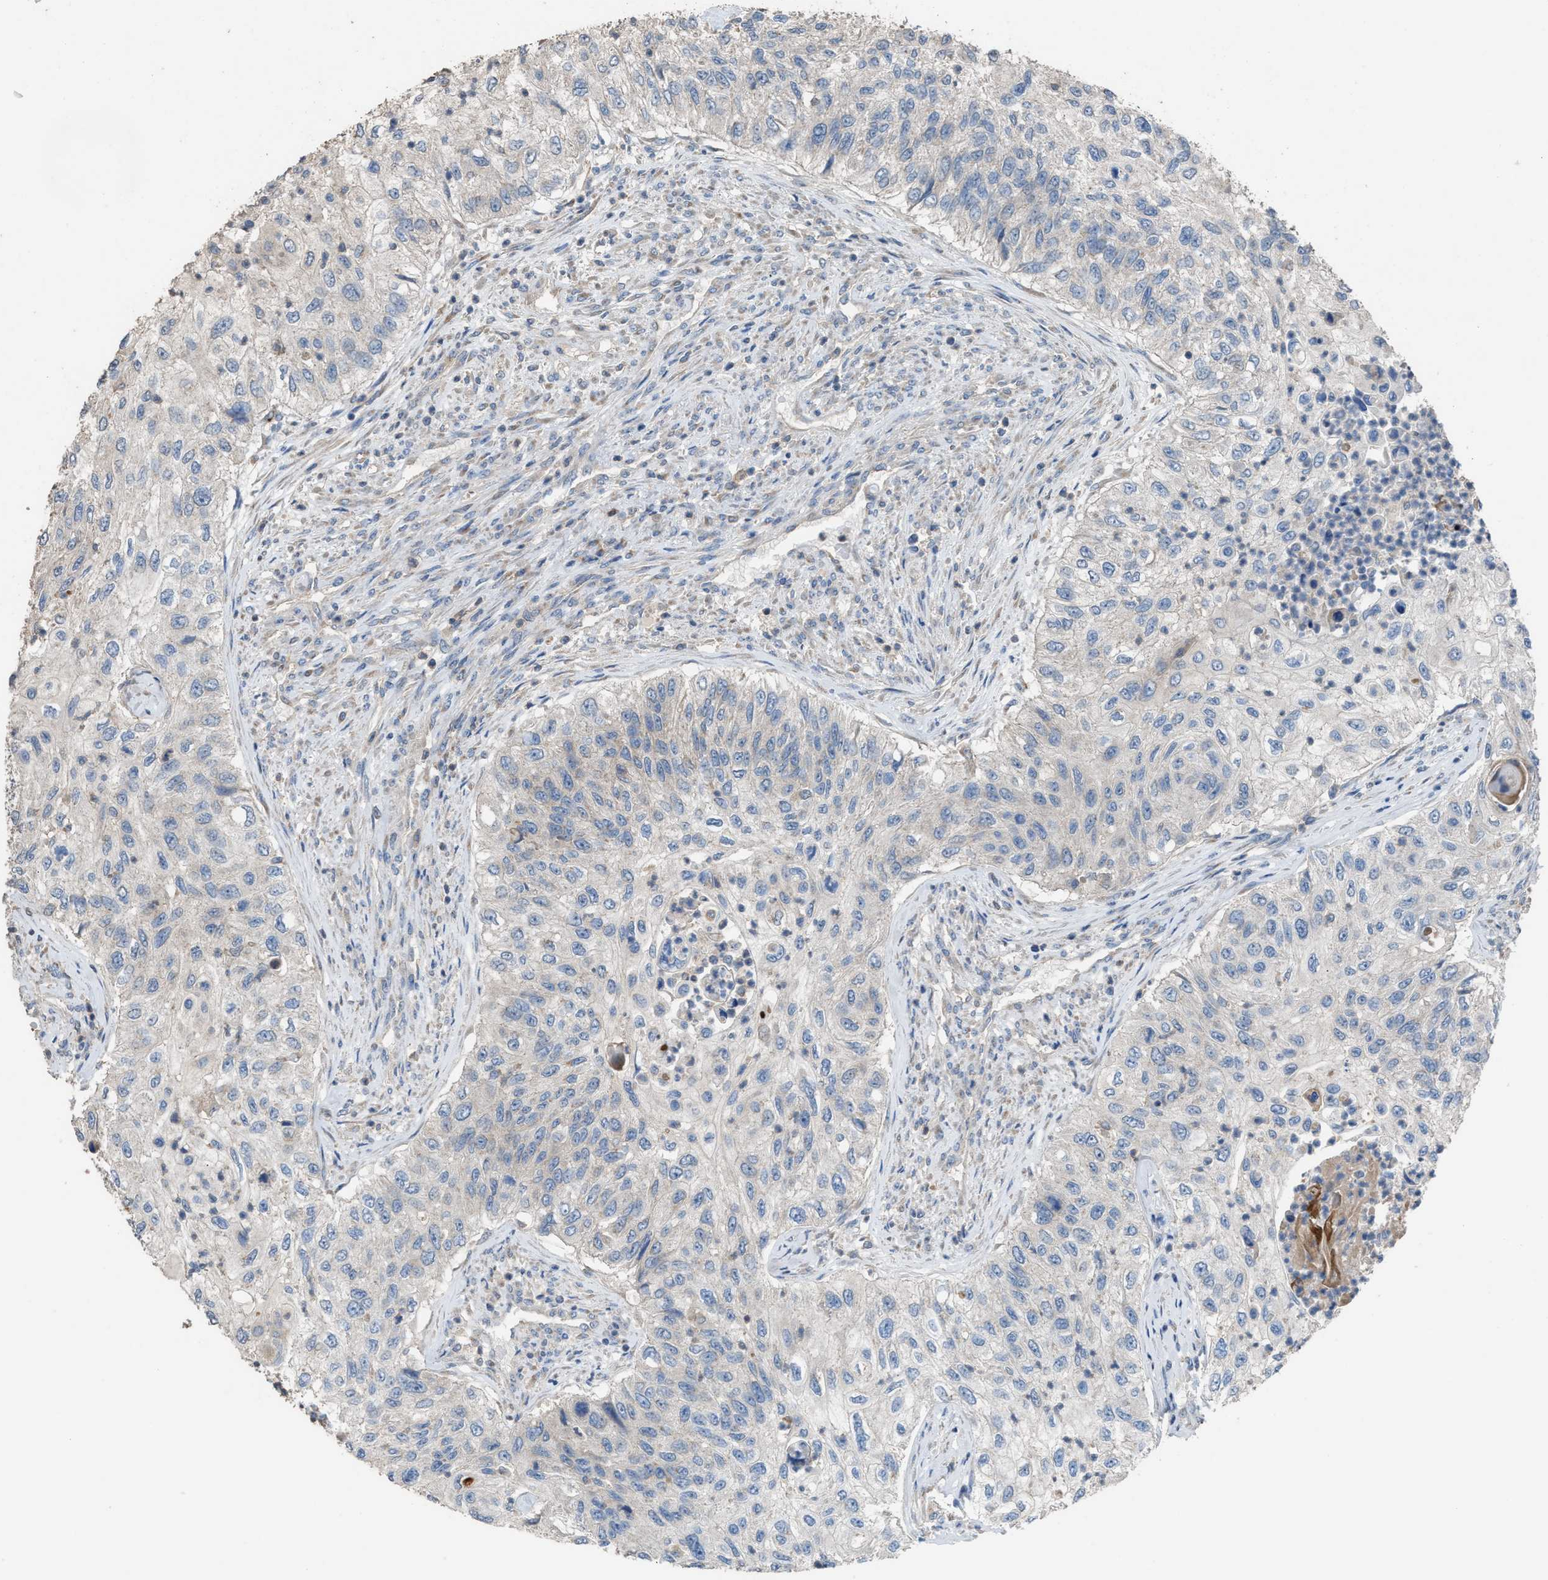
{"staining": {"intensity": "negative", "quantity": "none", "location": "none"}, "tissue": "urothelial cancer", "cell_type": "Tumor cells", "image_type": "cancer", "snomed": [{"axis": "morphology", "description": "Urothelial carcinoma, High grade"}, {"axis": "topography", "description": "Urinary bladder"}], "caption": "Urothelial carcinoma (high-grade) was stained to show a protein in brown. There is no significant expression in tumor cells. (Brightfield microscopy of DAB (3,3'-diaminobenzidine) immunohistochemistry at high magnification).", "gene": "TPK1", "patient": {"sex": "female", "age": 60}}